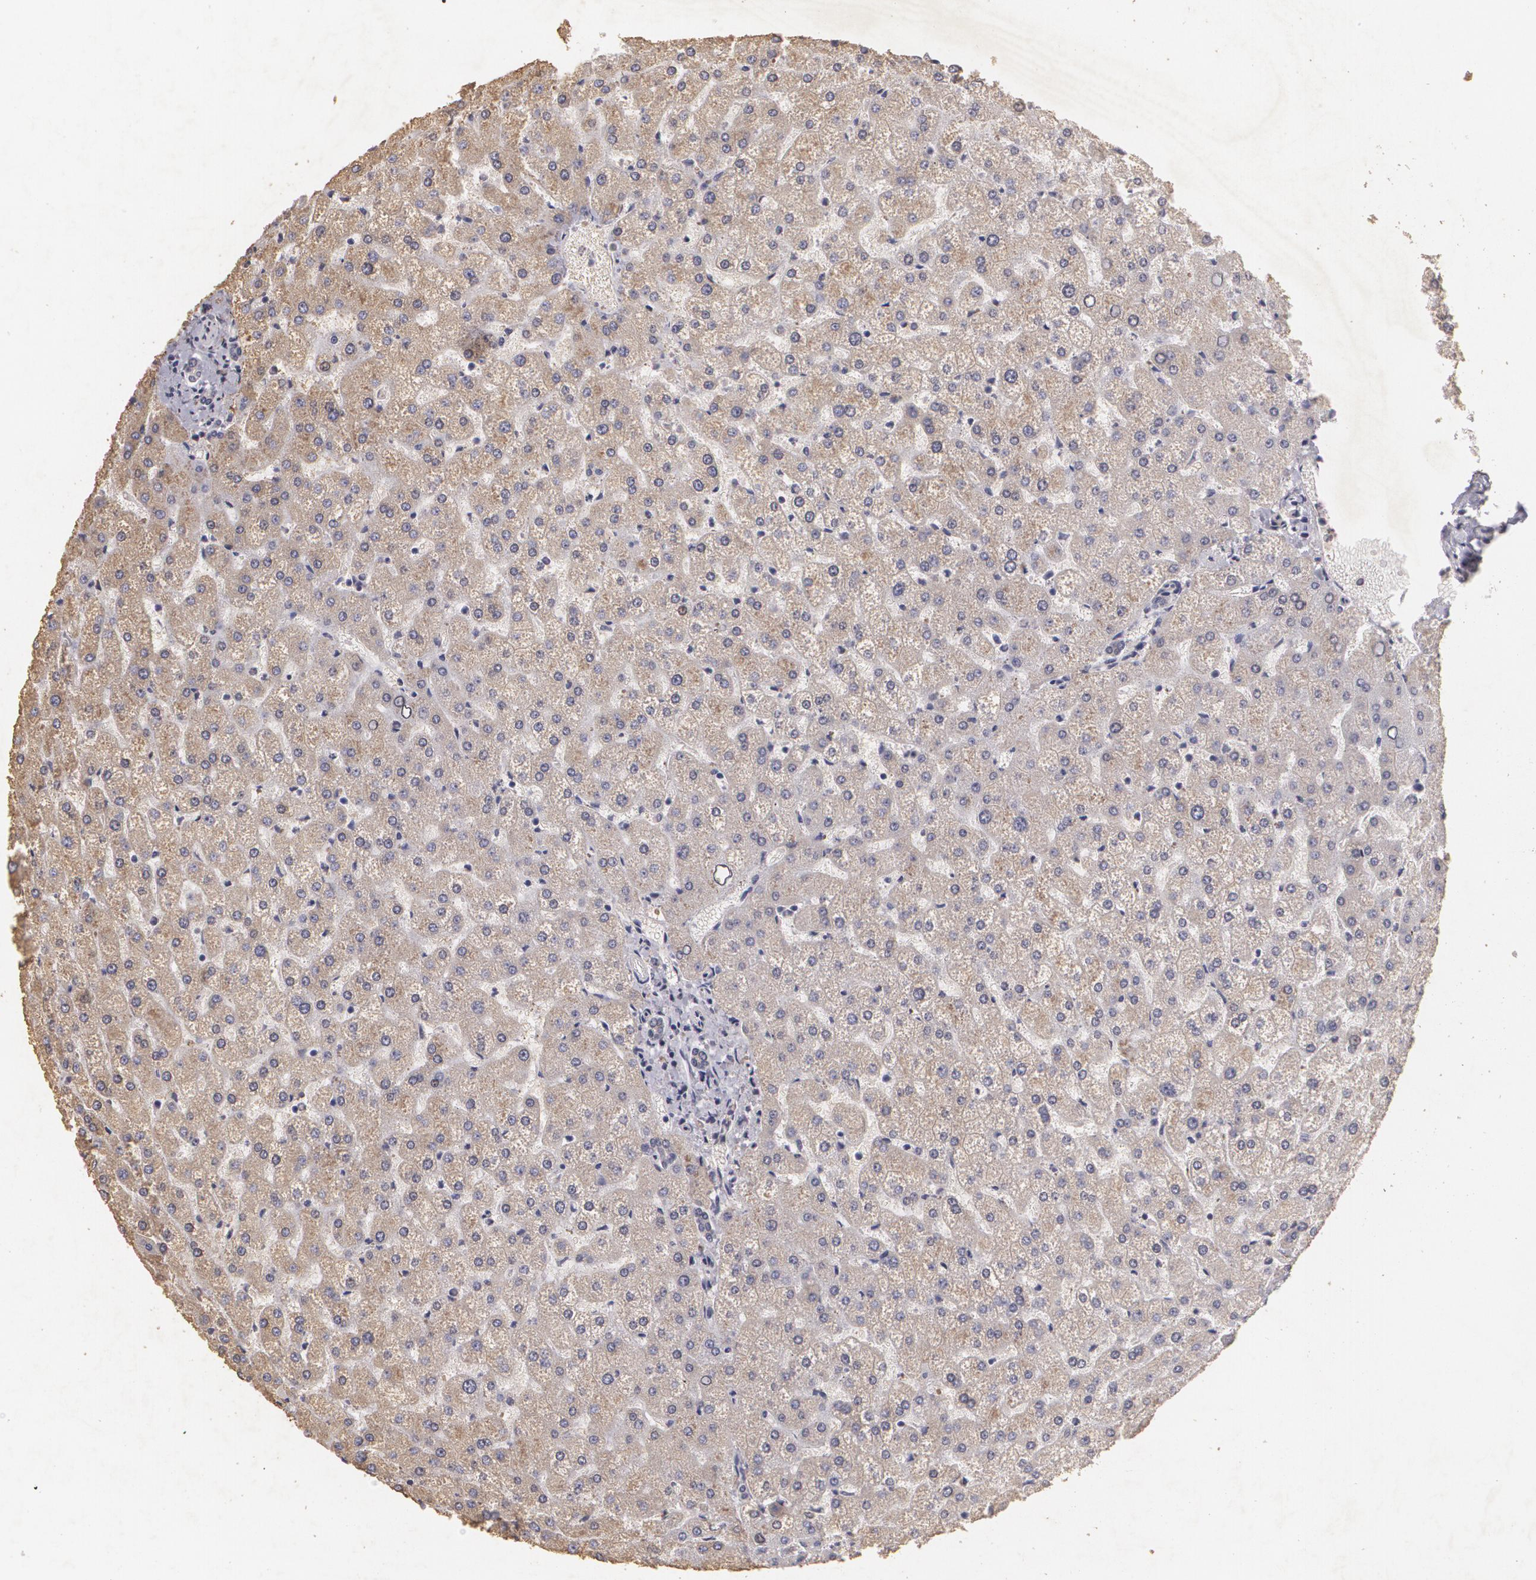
{"staining": {"intensity": "weak", "quantity": ">75%", "location": "cytoplasmic/membranous"}, "tissue": "liver", "cell_type": "Cholangiocytes", "image_type": "normal", "snomed": [{"axis": "morphology", "description": "Normal tissue, NOS"}, {"axis": "topography", "description": "Liver"}], "caption": "This image exhibits normal liver stained with immunohistochemistry (IHC) to label a protein in brown. The cytoplasmic/membranous of cholangiocytes show weak positivity for the protein. Nuclei are counter-stained blue.", "gene": "KCNA4", "patient": {"sex": "female", "age": 32}}